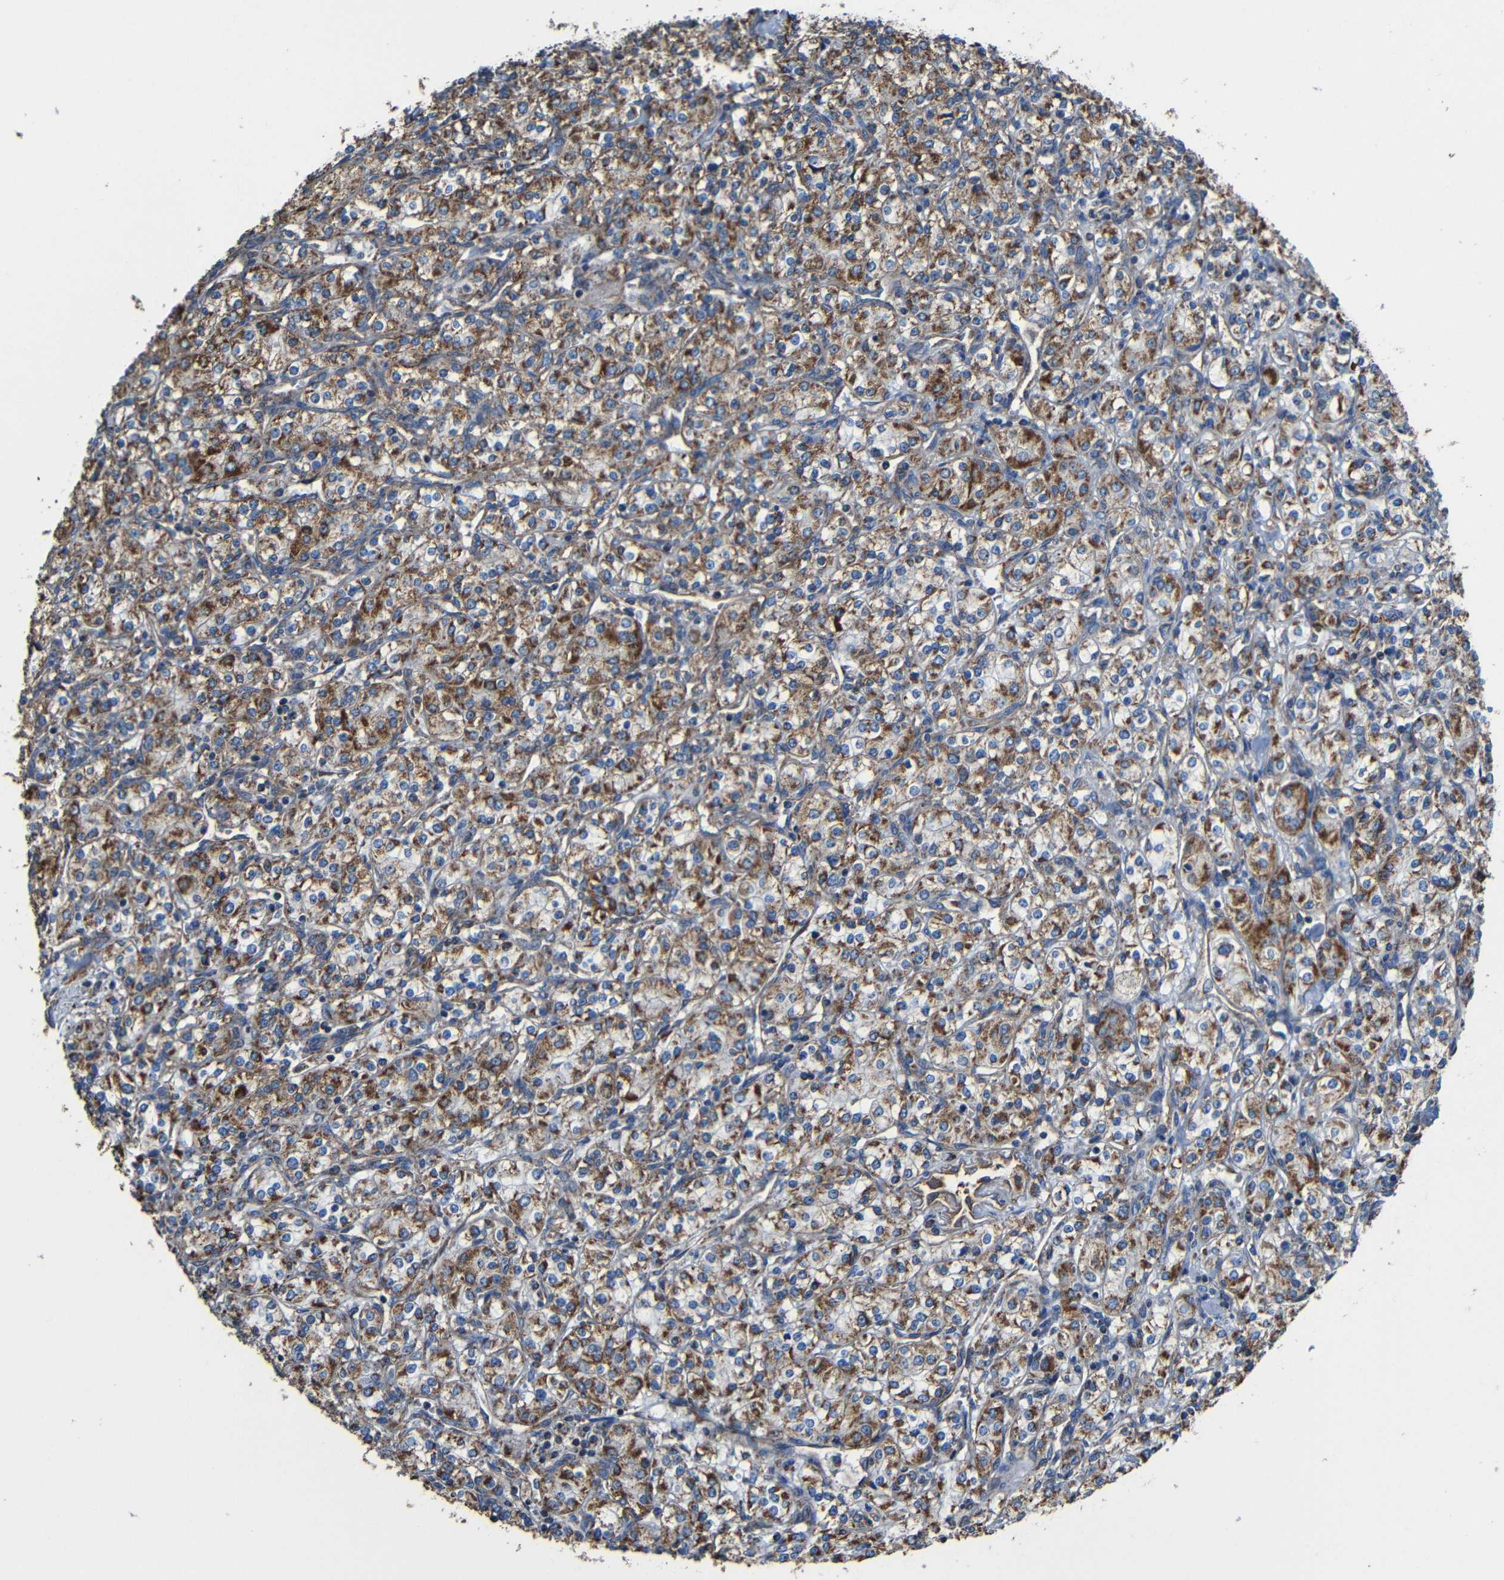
{"staining": {"intensity": "strong", "quantity": ">75%", "location": "cytoplasmic/membranous"}, "tissue": "renal cancer", "cell_type": "Tumor cells", "image_type": "cancer", "snomed": [{"axis": "morphology", "description": "Adenocarcinoma, NOS"}, {"axis": "topography", "description": "Kidney"}], "caption": "A brown stain shows strong cytoplasmic/membranous expression of a protein in adenocarcinoma (renal) tumor cells.", "gene": "INTS6L", "patient": {"sex": "male", "age": 77}}